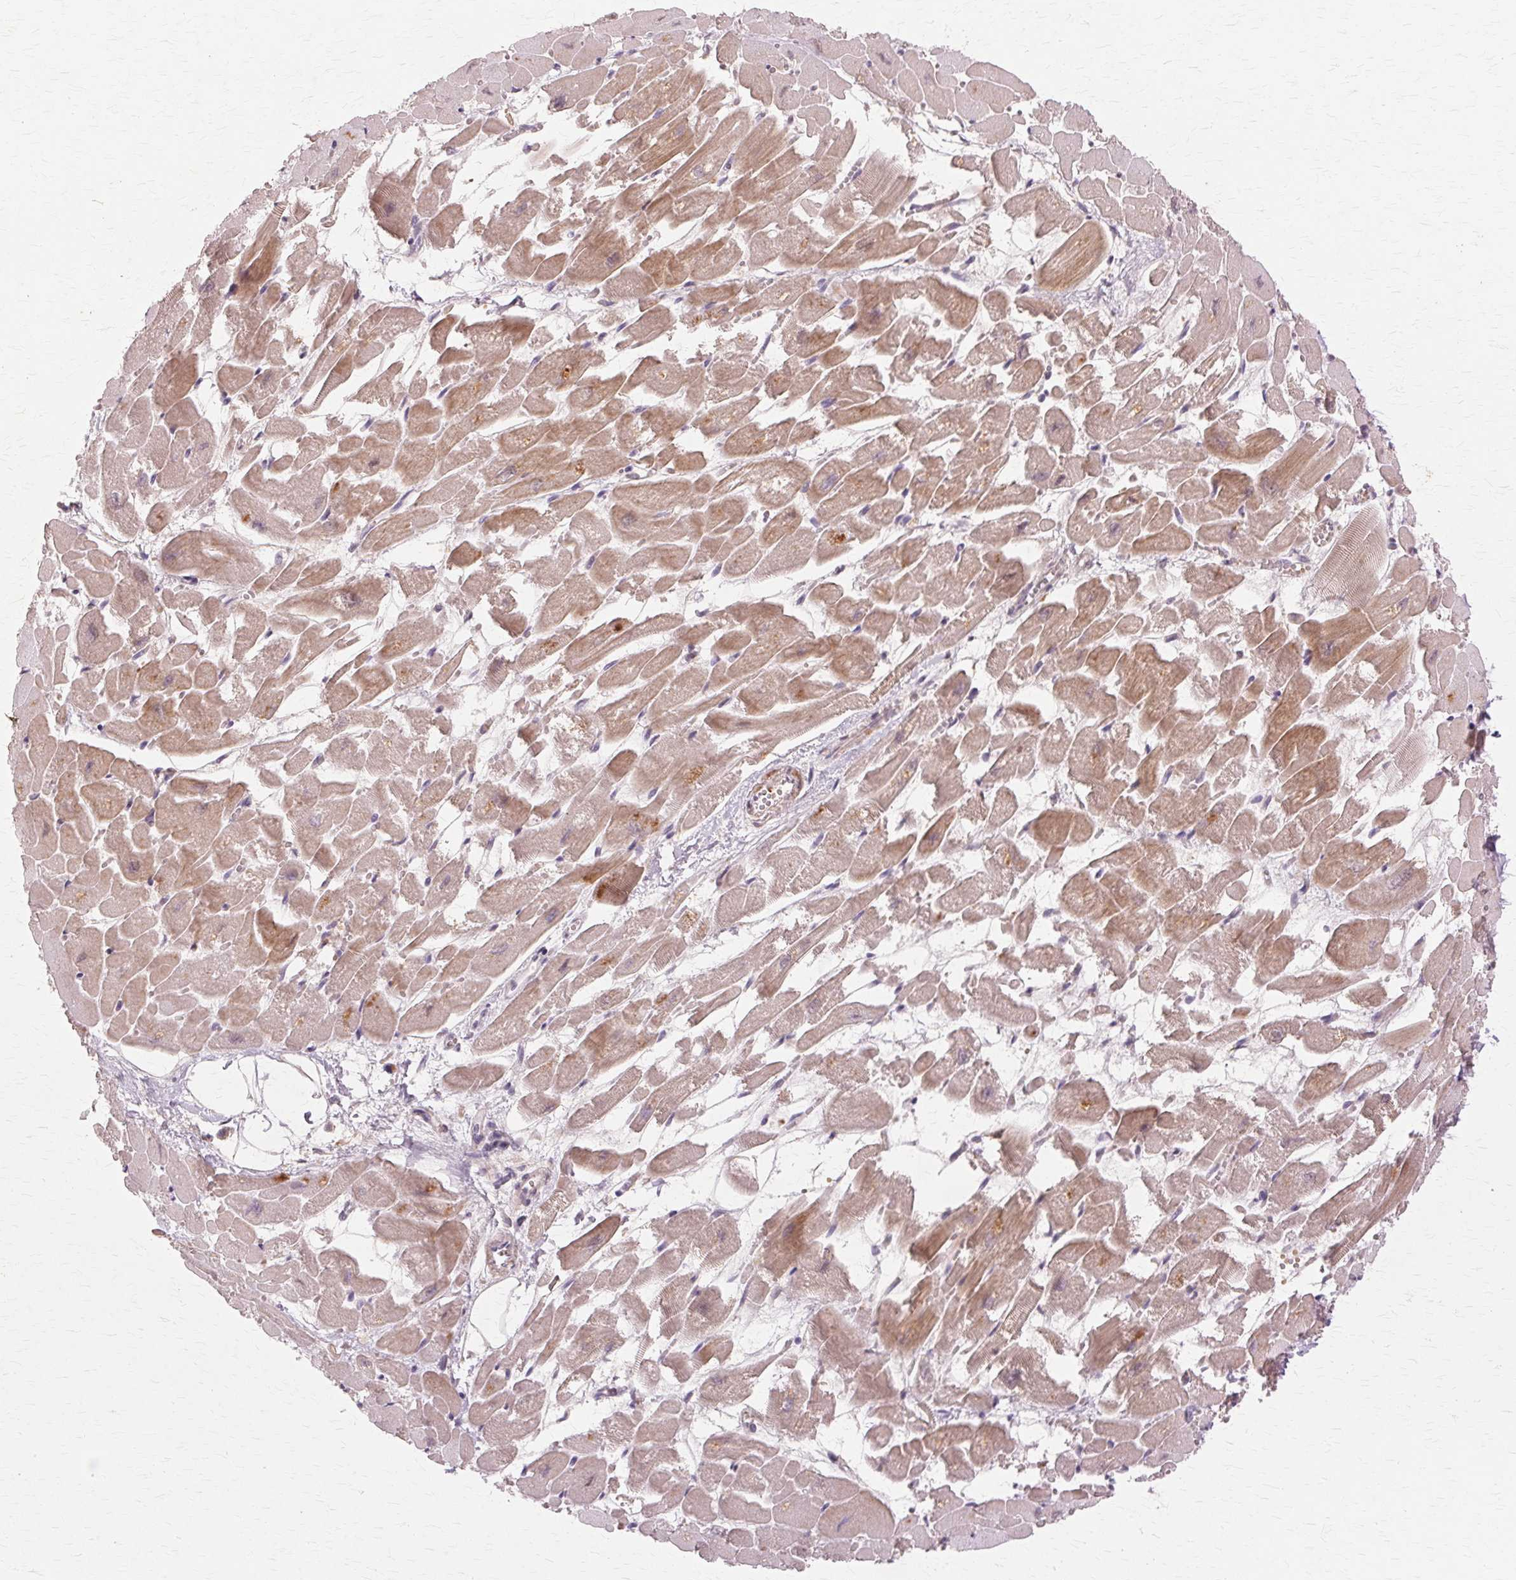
{"staining": {"intensity": "moderate", "quantity": "25%-75%", "location": "cytoplasmic/membranous"}, "tissue": "heart muscle", "cell_type": "Cardiomyocytes", "image_type": "normal", "snomed": [{"axis": "morphology", "description": "Normal tissue, NOS"}, {"axis": "topography", "description": "Heart"}], "caption": "Heart muscle stained for a protein (brown) reveals moderate cytoplasmic/membranous positive expression in approximately 25%-75% of cardiomyocytes.", "gene": "PRMT5", "patient": {"sex": "female", "age": 52}}